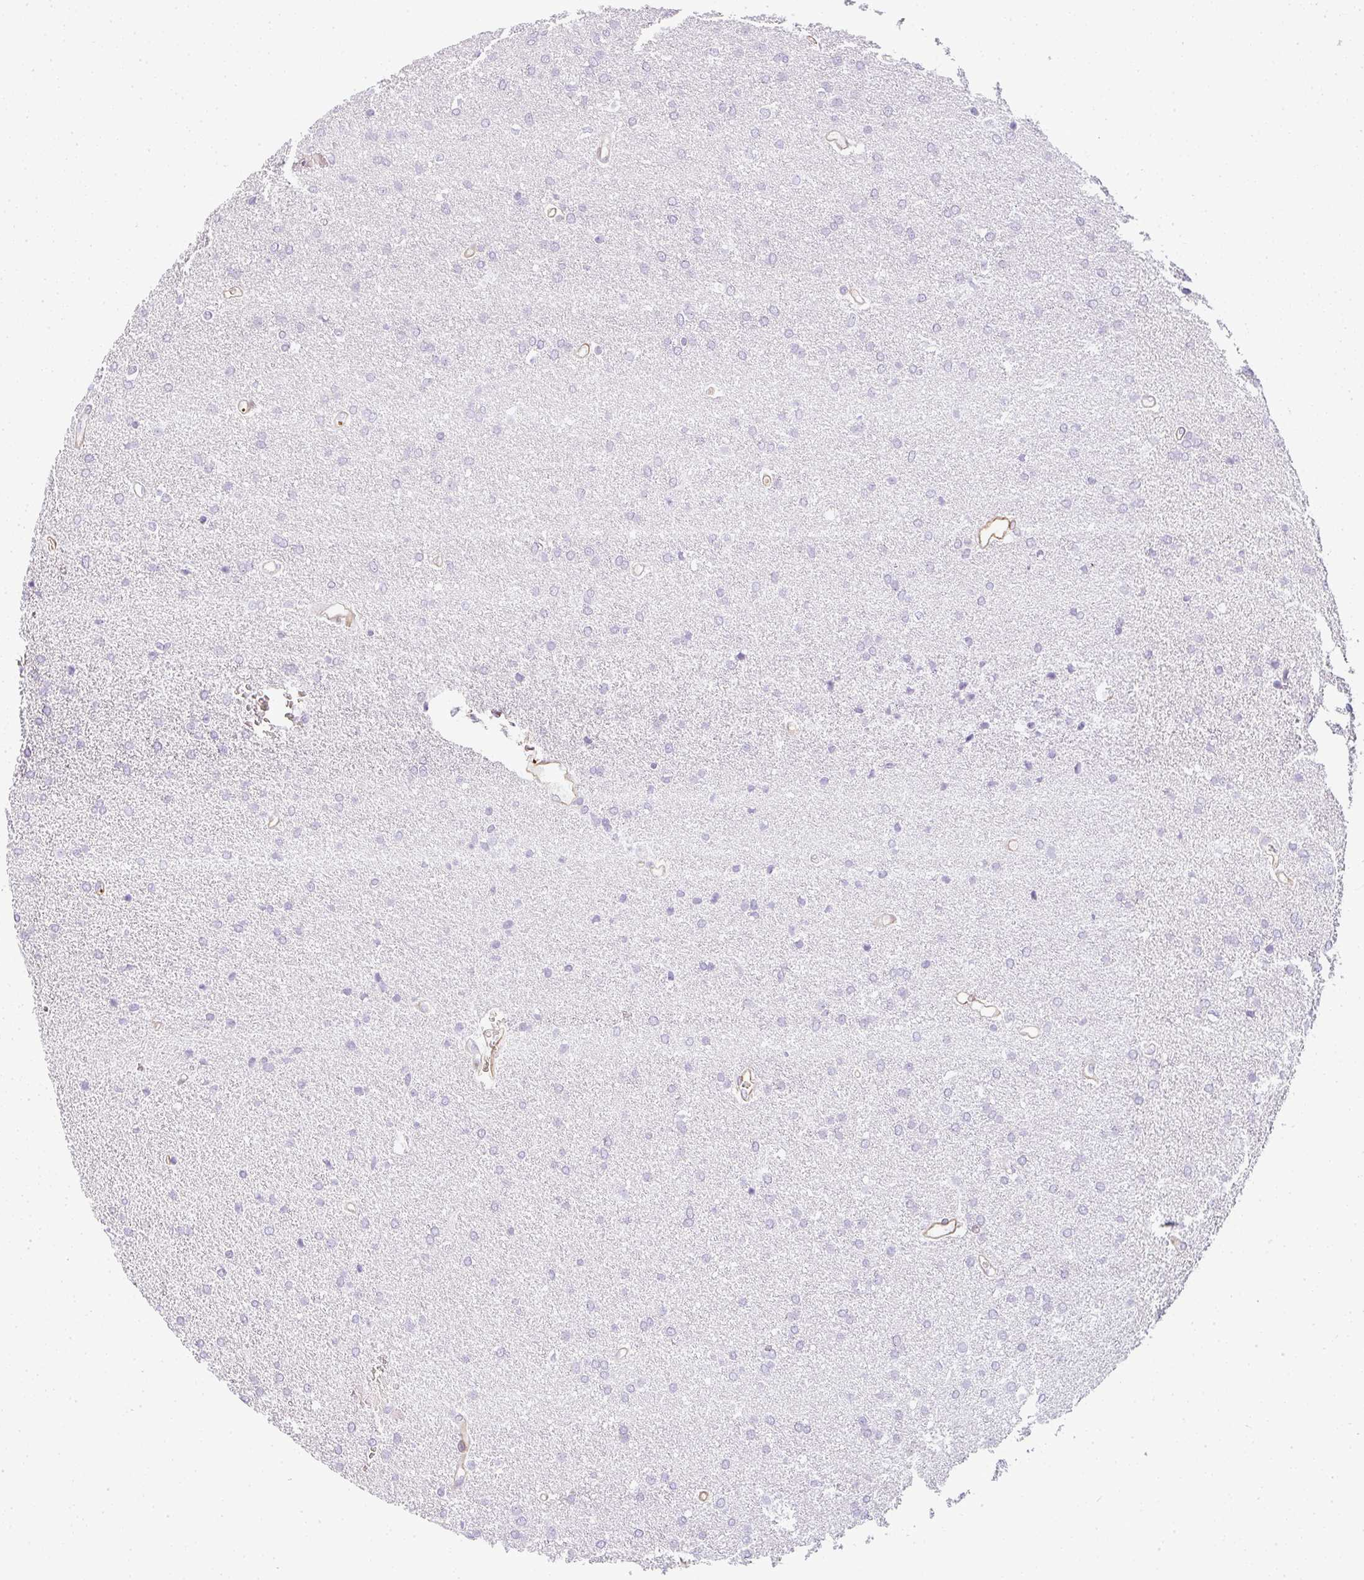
{"staining": {"intensity": "negative", "quantity": "none", "location": "none"}, "tissue": "glioma", "cell_type": "Tumor cells", "image_type": "cancer", "snomed": [{"axis": "morphology", "description": "Glioma, malignant, Low grade"}, {"axis": "topography", "description": "Brain"}], "caption": "This is an immunohistochemistry (IHC) photomicrograph of human malignant glioma (low-grade). There is no expression in tumor cells.", "gene": "SULF1", "patient": {"sex": "female", "age": 34}}